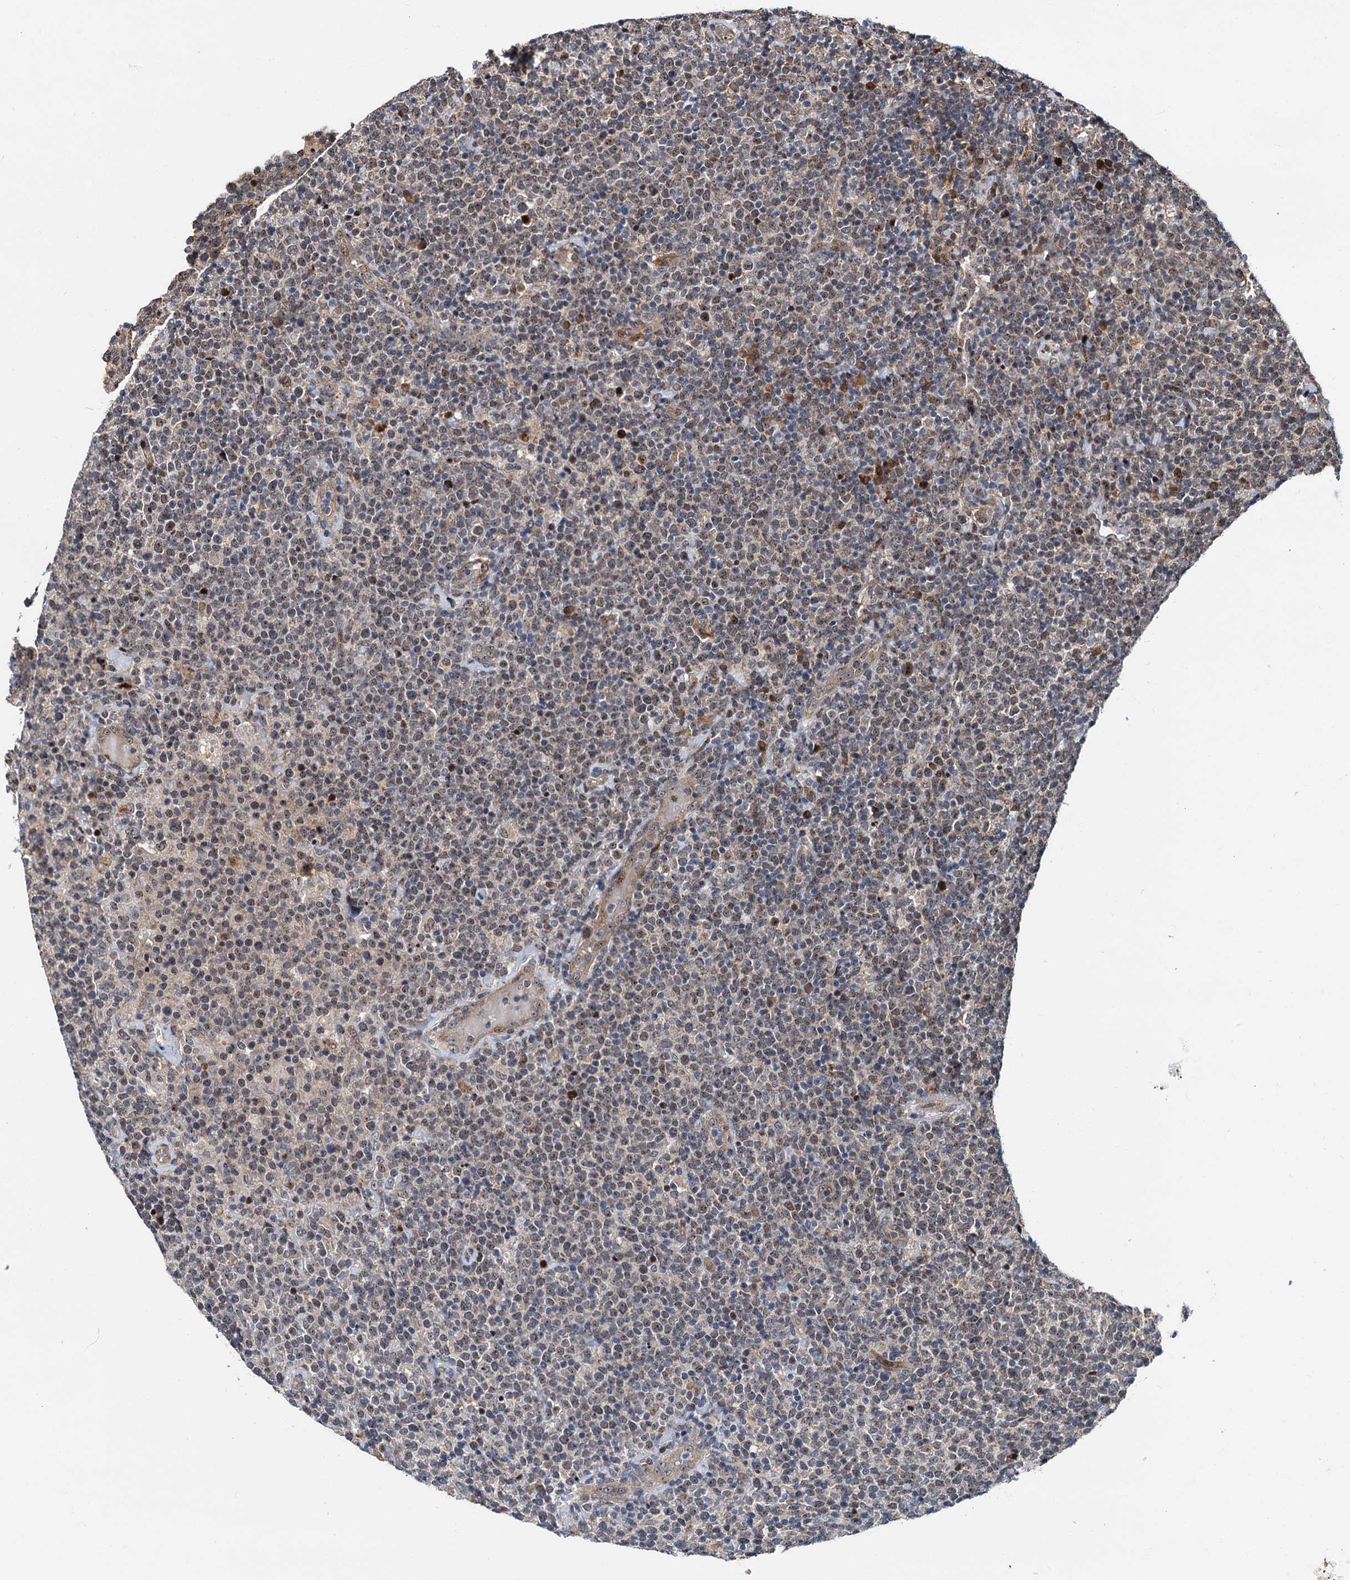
{"staining": {"intensity": "weak", "quantity": "25%-75%", "location": "nuclear"}, "tissue": "lymphoma", "cell_type": "Tumor cells", "image_type": "cancer", "snomed": [{"axis": "morphology", "description": "Malignant lymphoma, non-Hodgkin's type, High grade"}, {"axis": "topography", "description": "Lymph node"}], "caption": "An immunohistochemistry photomicrograph of tumor tissue is shown. Protein staining in brown highlights weak nuclear positivity in lymphoma within tumor cells.", "gene": "DNAJC21", "patient": {"sex": "male", "age": 61}}